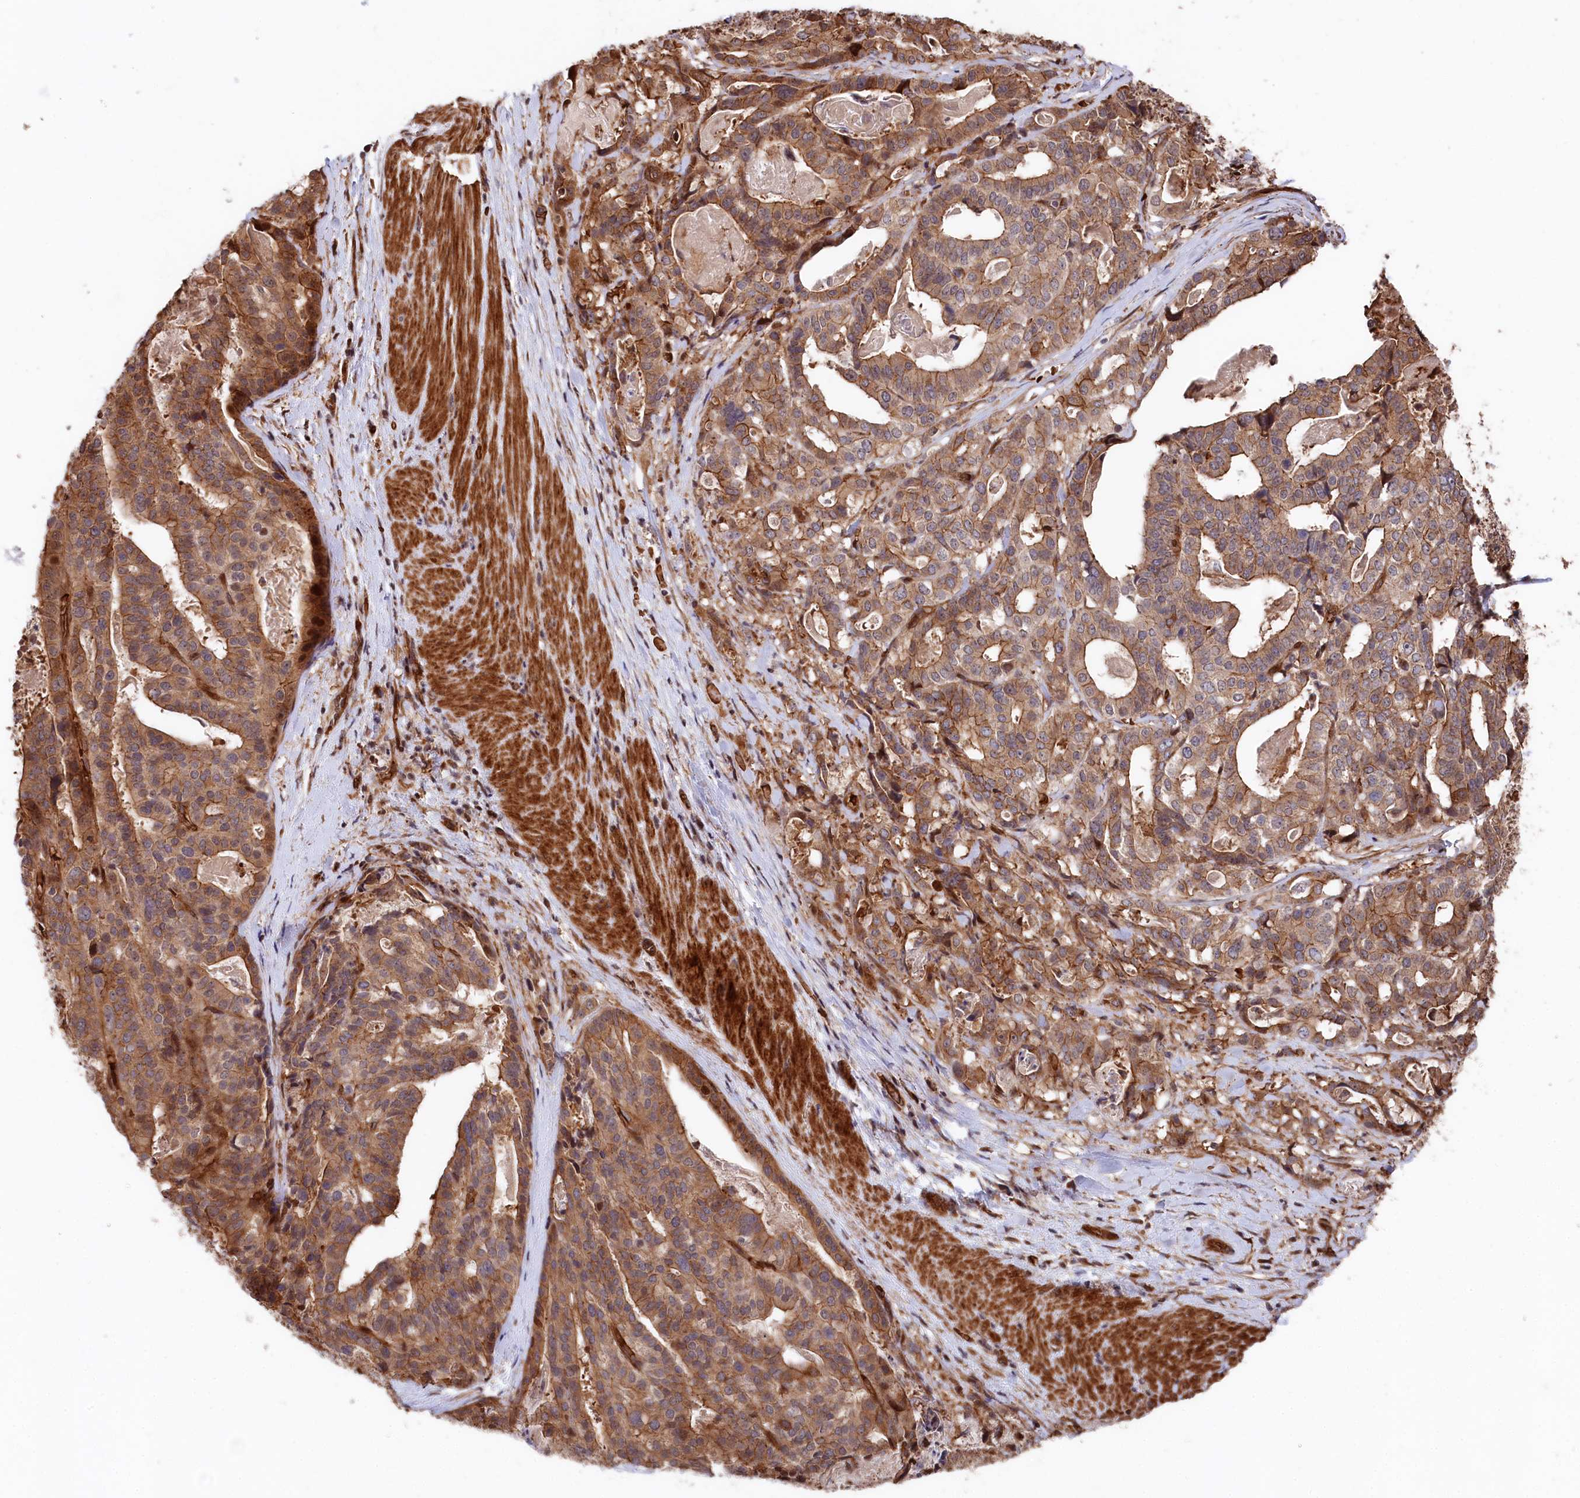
{"staining": {"intensity": "moderate", "quantity": ">75%", "location": "cytoplasmic/membranous"}, "tissue": "stomach cancer", "cell_type": "Tumor cells", "image_type": "cancer", "snomed": [{"axis": "morphology", "description": "Adenocarcinoma, NOS"}, {"axis": "topography", "description": "Stomach"}], "caption": "Immunohistochemistry (IHC) micrograph of stomach adenocarcinoma stained for a protein (brown), which reveals medium levels of moderate cytoplasmic/membranous positivity in approximately >75% of tumor cells.", "gene": "TNKS1BP1", "patient": {"sex": "male", "age": 48}}